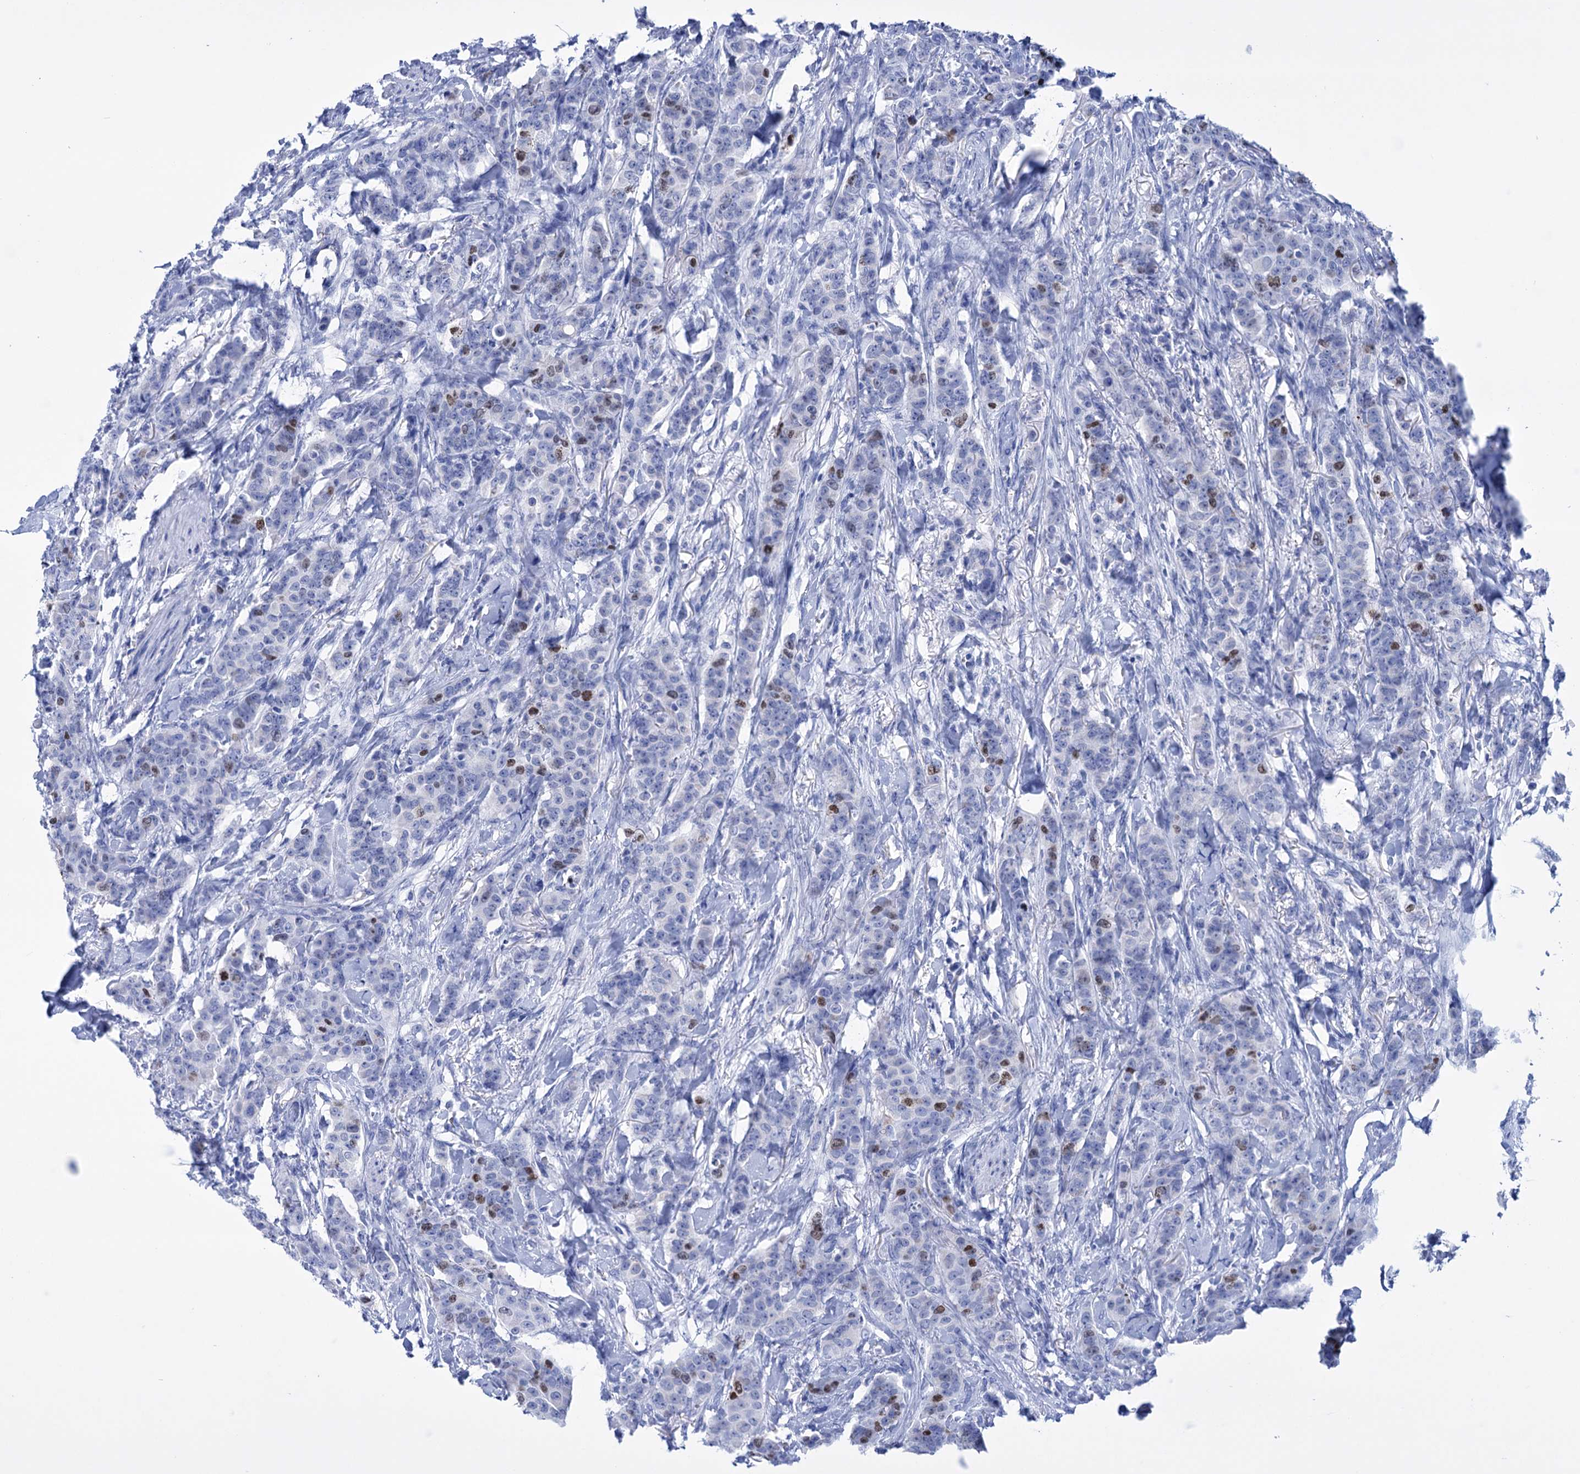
{"staining": {"intensity": "moderate", "quantity": "<25%", "location": "nuclear"}, "tissue": "breast cancer", "cell_type": "Tumor cells", "image_type": "cancer", "snomed": [{"axis": "morphology", "description": "Duct carcinoma"}, {"axis": "topography", "description": "Breast"}], "caption": "Moderate nuclear staining is identified in approximately <25% of tumor cells in infiltrating ductal carcinoma (breast).", "gene": "FBXW12", "patient": {"sex": "female", "age": 40}}